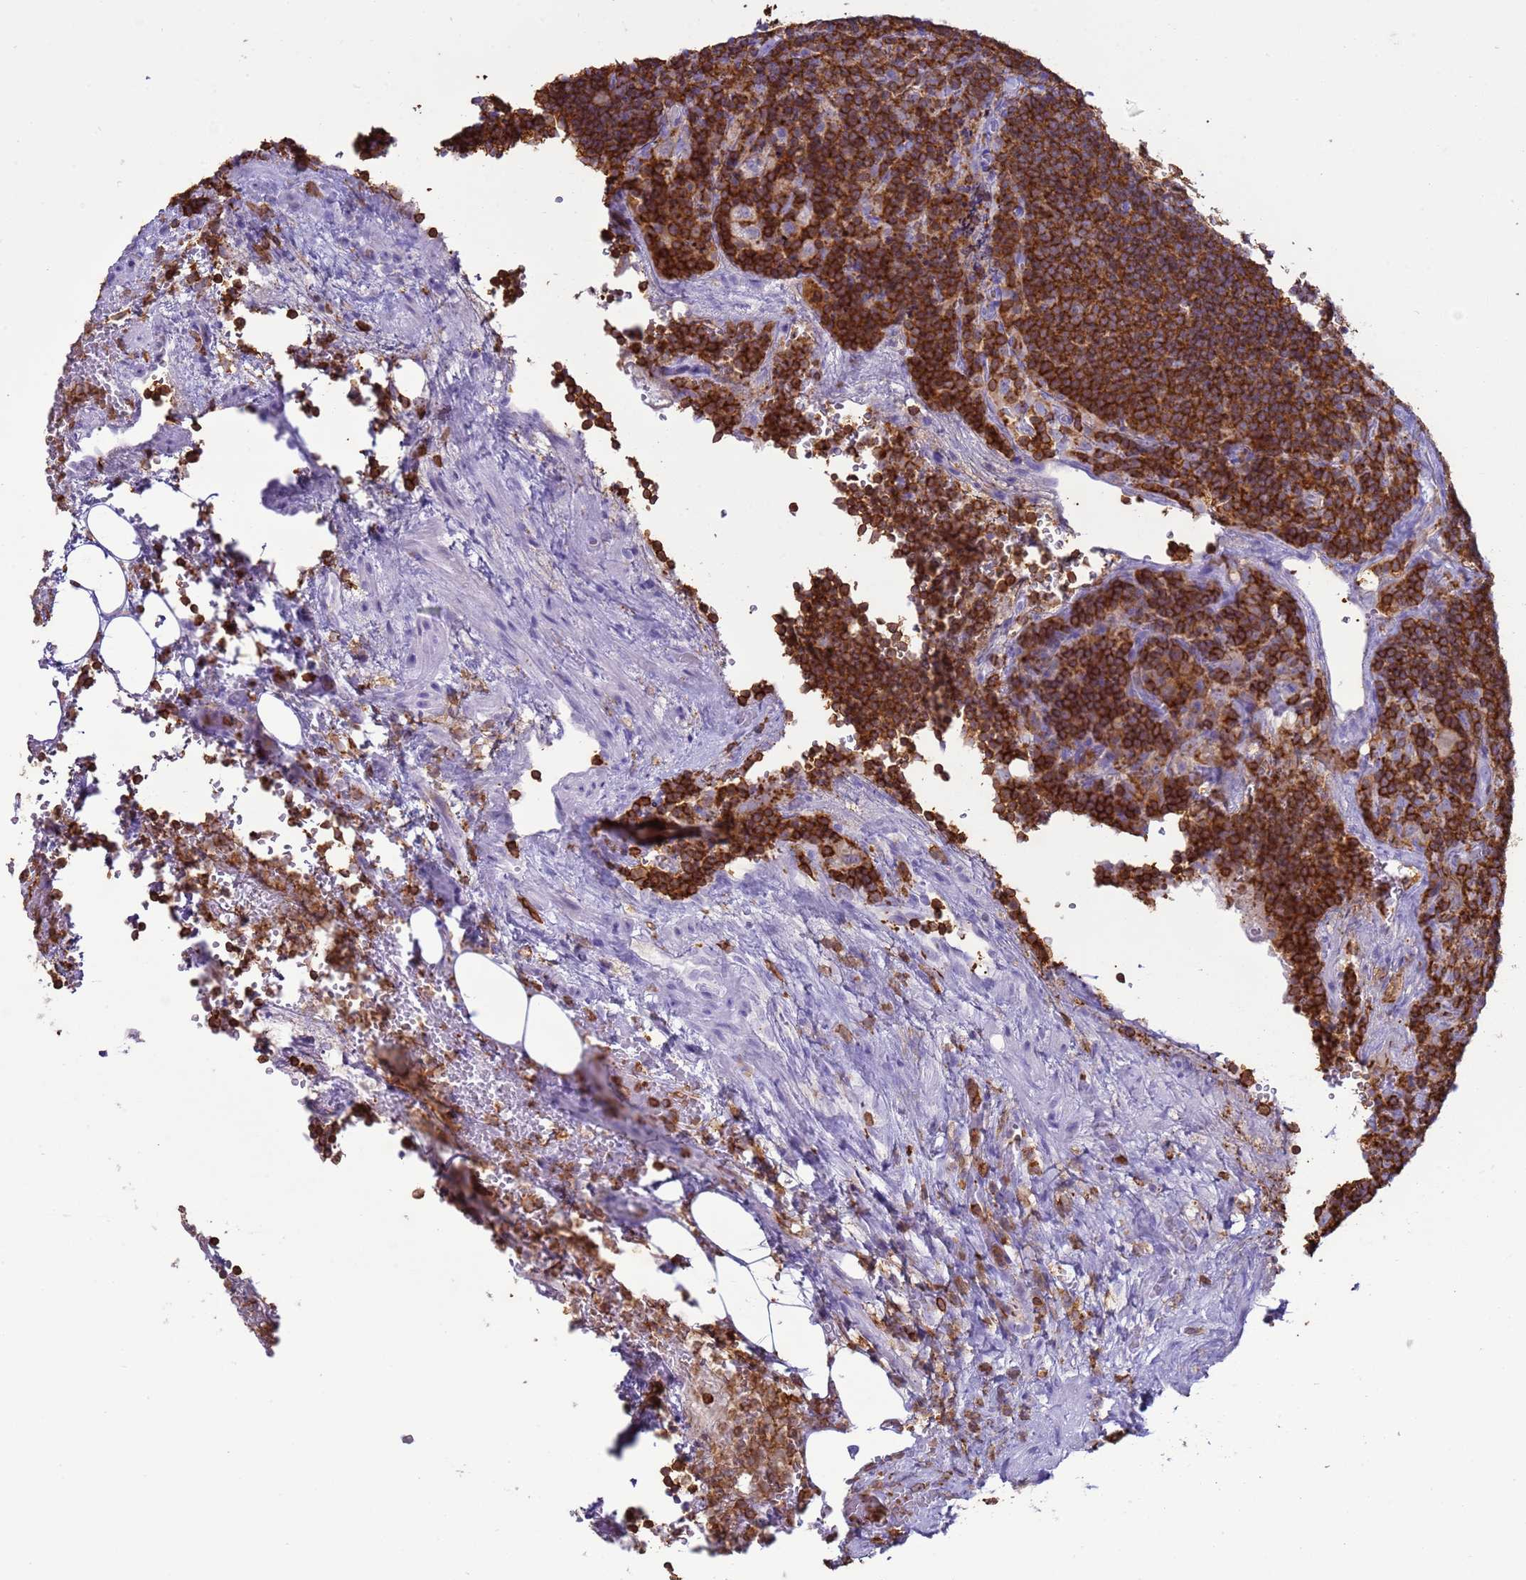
{"staining": {"intensity": "moderate", "quantity": ">75%", "location": "cytoplasmic/membranous"}, "tissue": "lymph node", "cell_type": "Germinal center cells", "image_type": "normal", "snomed": [{"axis": "morphology", "description": "Normal tissue, NOS"}, {"axis": "topography", "description": "Lymph node"}], "caption": "Human lymph node stained with a brown dye displays moderate cytoplasmic/membranous positive expression in about >75% of germinal center cells.", "gene": "IRF5", "patient": {"sex": "male", "age": 69}}